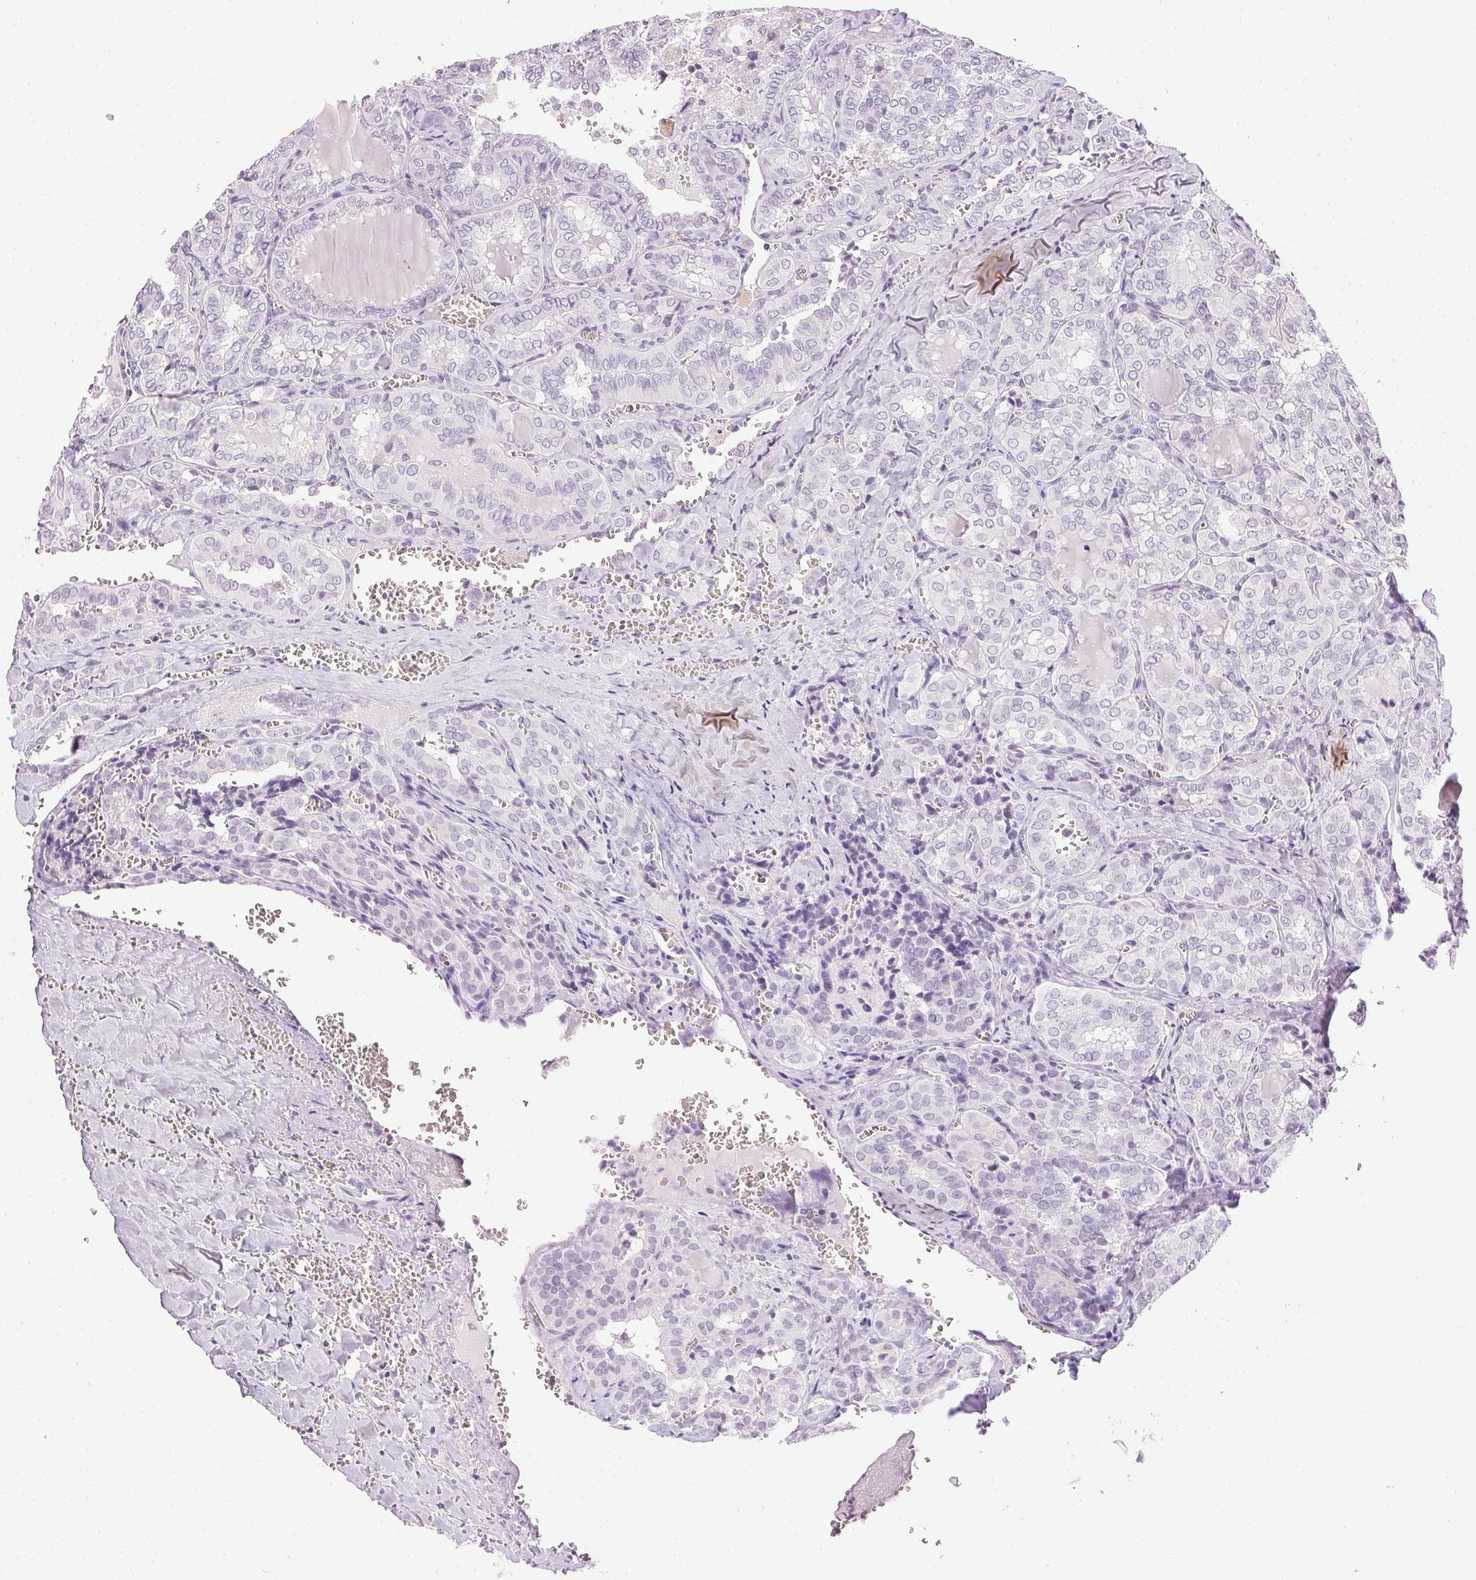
{"staining": {"intensity": "negative", "quantity": "none", "location": "none"}, "tissue": "thyroid cancer", "cell_type": "Tumor cells", "image_type": "cancer", "snomed": [{"axis": "morphology", "description": "Papillary adenocarcinoma, NOS"}, {"axis": "topography", "description": "Thyroid gland"}], "caption": "A high-resolution micrograph shows immunohistochemistry (IHC) staining of thyroid cancer, which shows no significant staining in tumor cells. Brightfield microscopy of IHC stained with DAB (3,3'-diaminobenzidine) (brown) and hematoxylin (blue), captured at high magnification.", "gene": "PRL", "patient": {"sex": "female", "age": 41}}